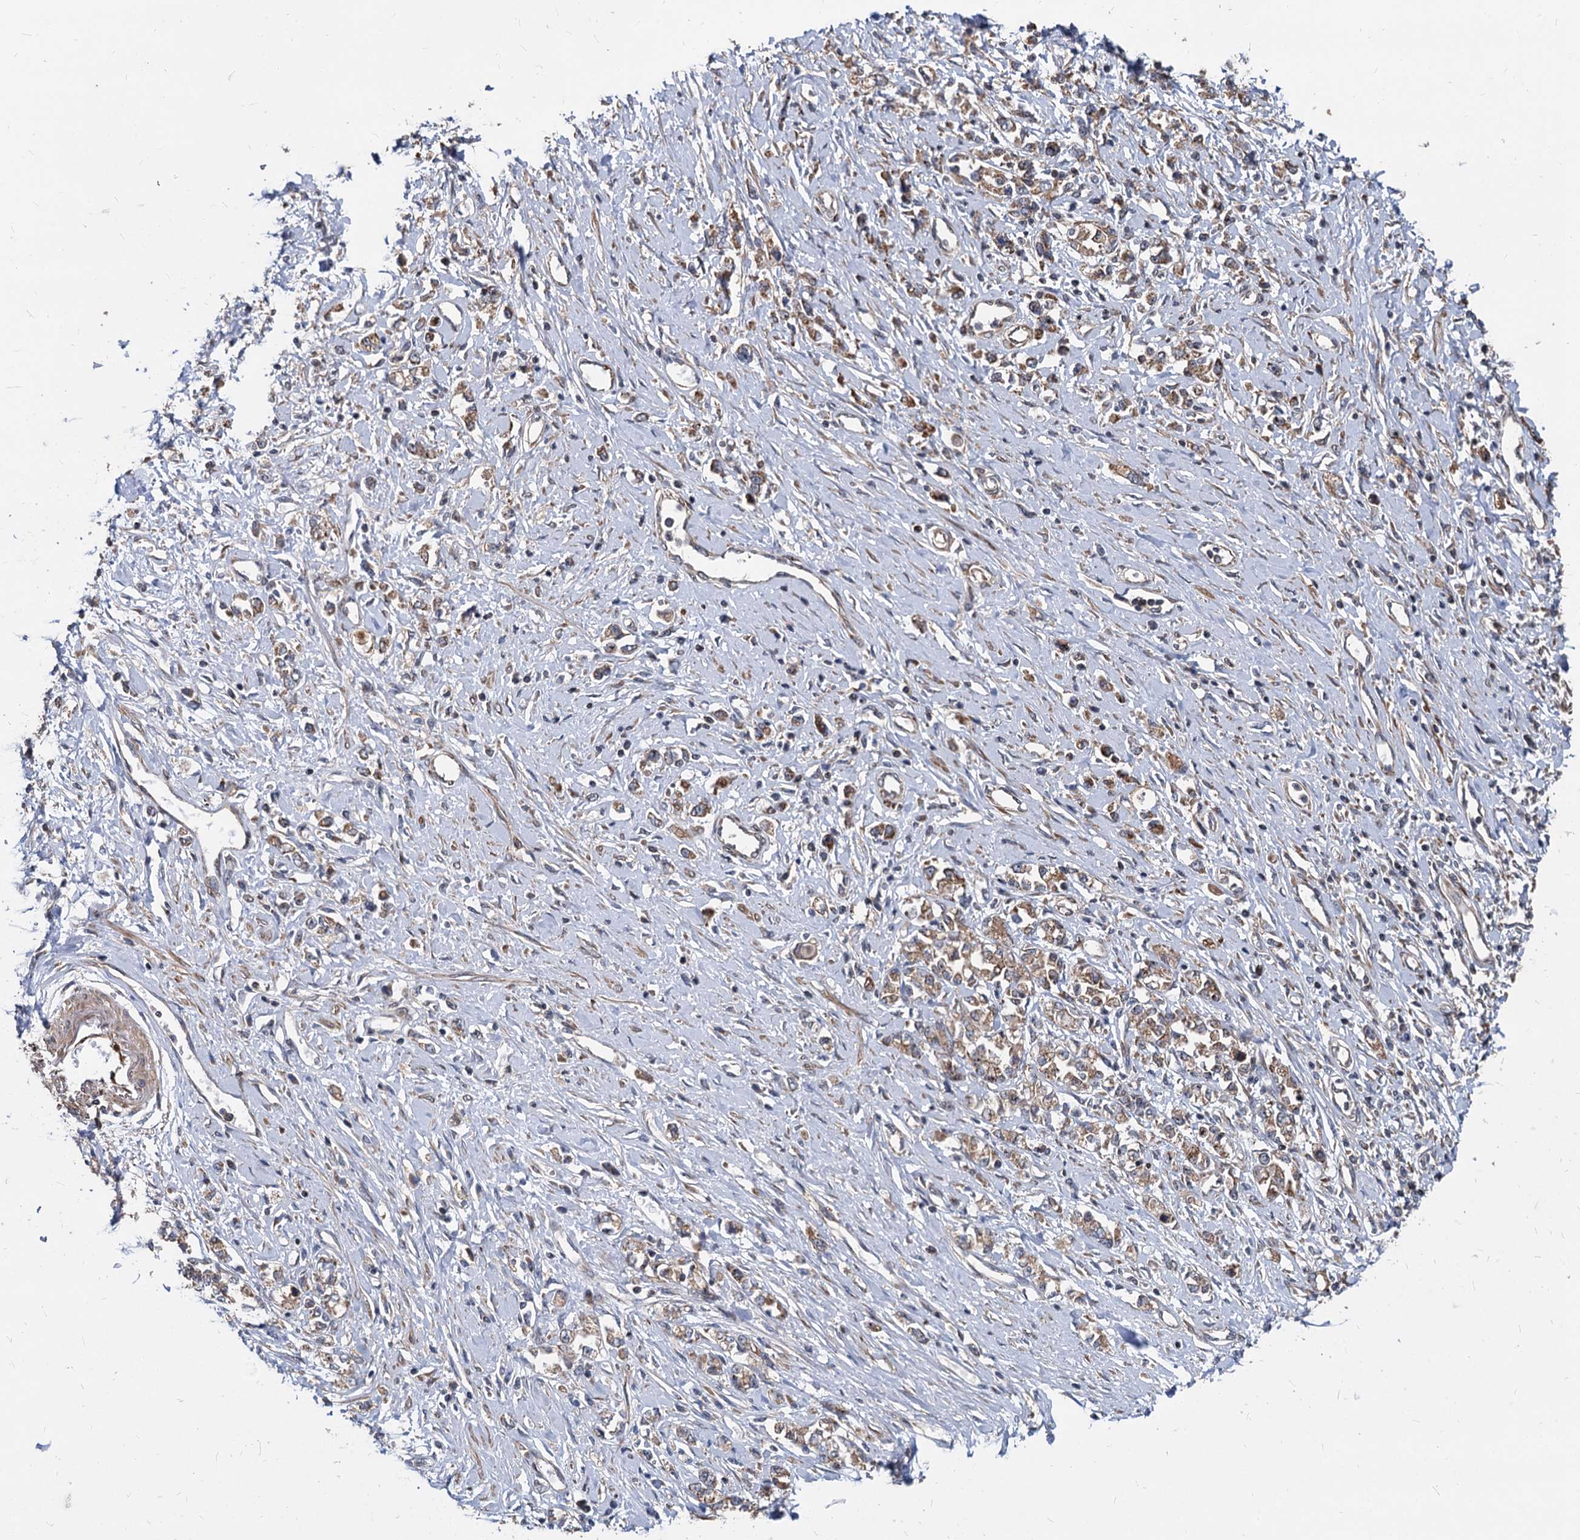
{"staining": {"intensity": "moderate", "quantity": ">75%", "location": "cytoplasmic/membranous"}, "tissue": "stomach cancer", "cell_type": "Tumor cells", "image_type": "cancer", "snomed": [{"axis": "morphology", "description": "Adenocarcinoma, NOS"}, {"axis": "topography", "description": "Stomach"}], "caption": "Stomach cancer was stained to show a protein in brown. There is medium levels of moderate cytoplasmic/membranous staining in approximately >75% of tumor cells. (DAB (3,3'-diaminobenzidine) IHC with brightfield microscopy, high magnification).", "gene": "STIM1", "patient": {"sex": "female", "age": 76}}